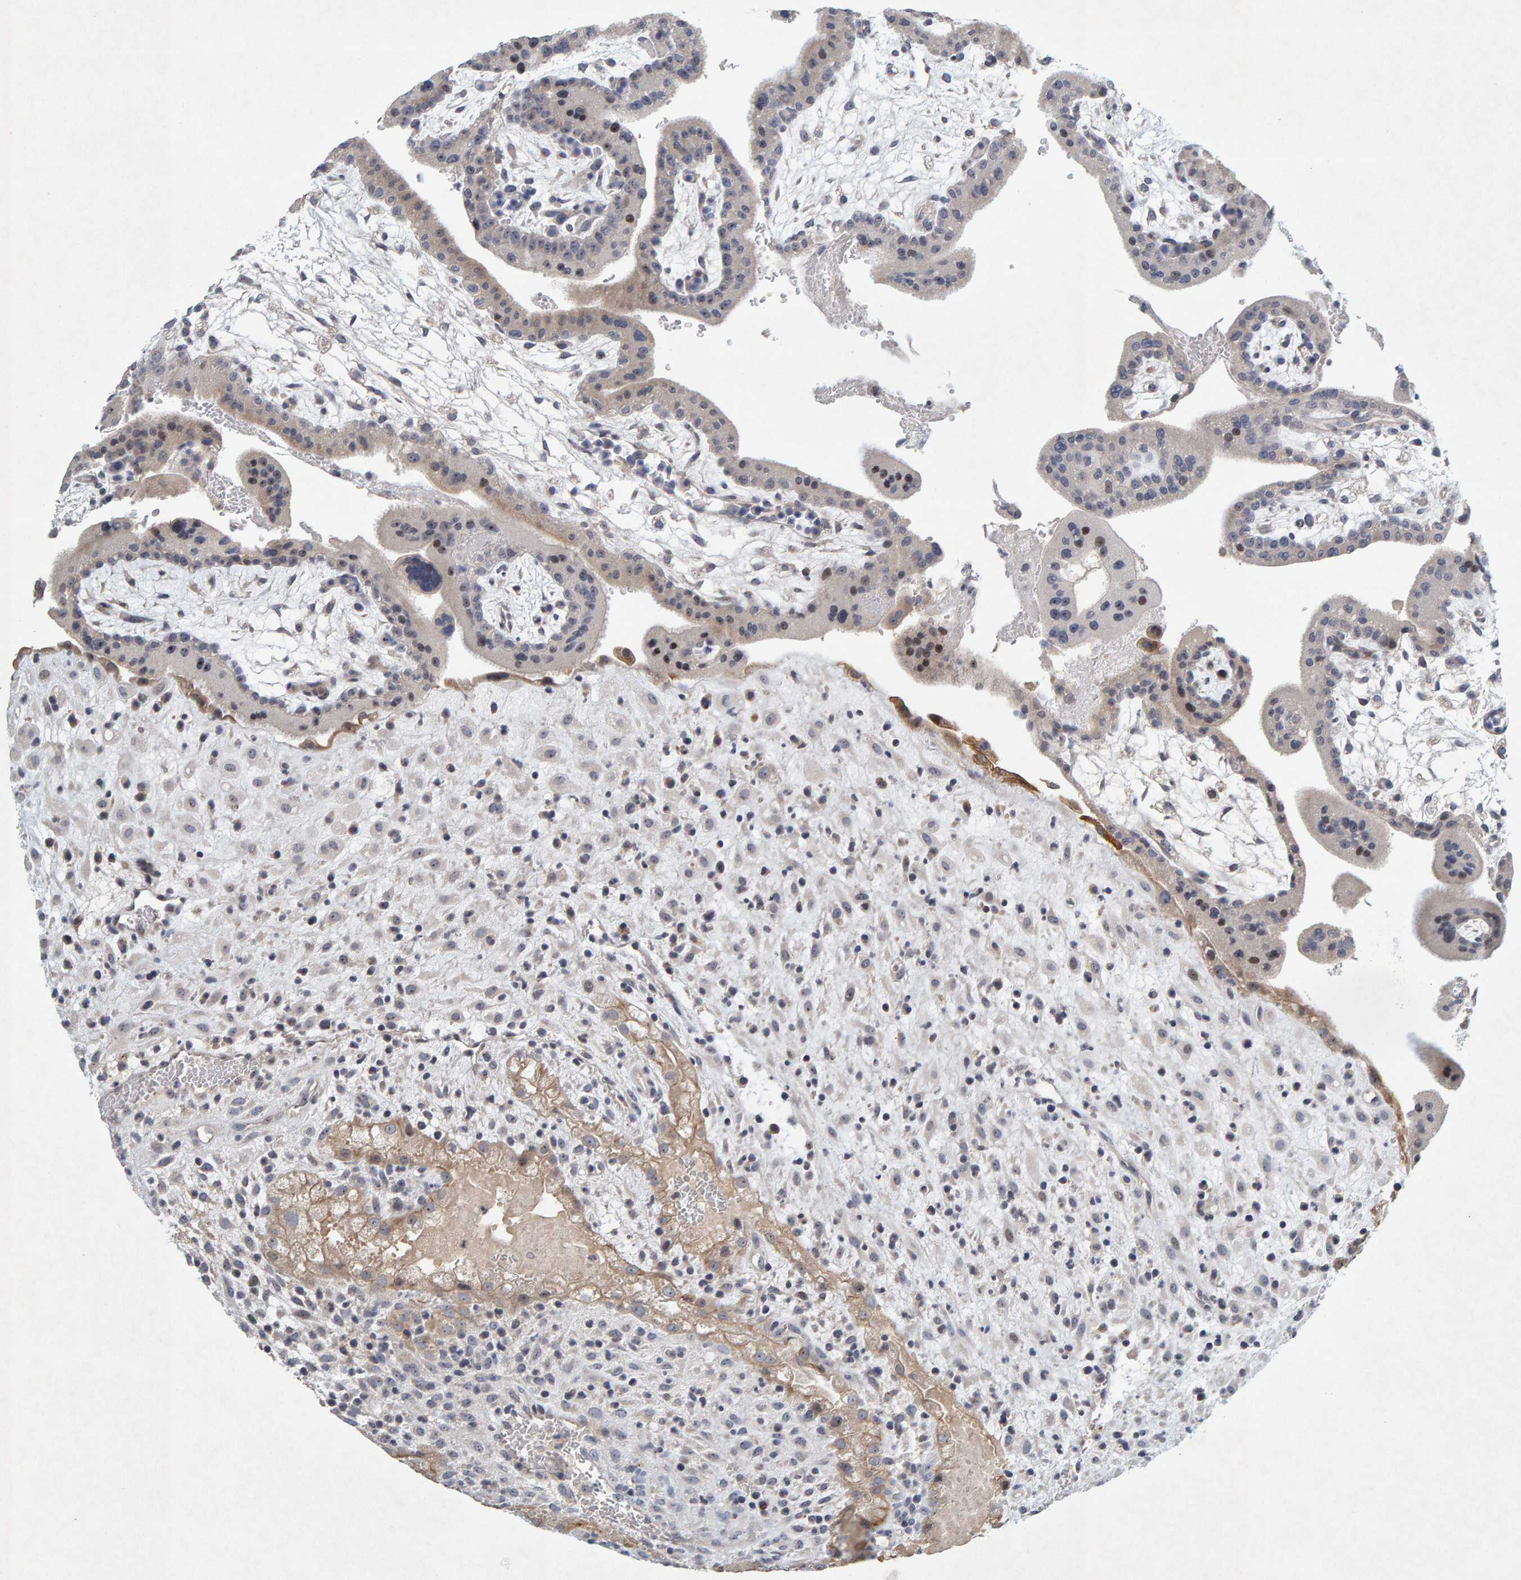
{"staining": {"intensity": "strong", "quantity": ">75%", "location": "cytoplasmic/membranous"}, "tissue": "placenta", "cell_type": "Decidual cells", "image_type": "normal", "snomed": [{"axis": "morphology", "description": "Normal tissue, NOS"}, {"axis": "topography", "description": "Placenta"}], "caption": "Decidual cells demonstrate strong cytoplasmic/membranous staining in approximately >75% of cells in benign placenta. (DAB (3,3'-diaminobenzidine) IHC with brightfield microscopy, high magnification).", "gene": "ZNF77", "patient": {"sex": "female", "age": 35}}